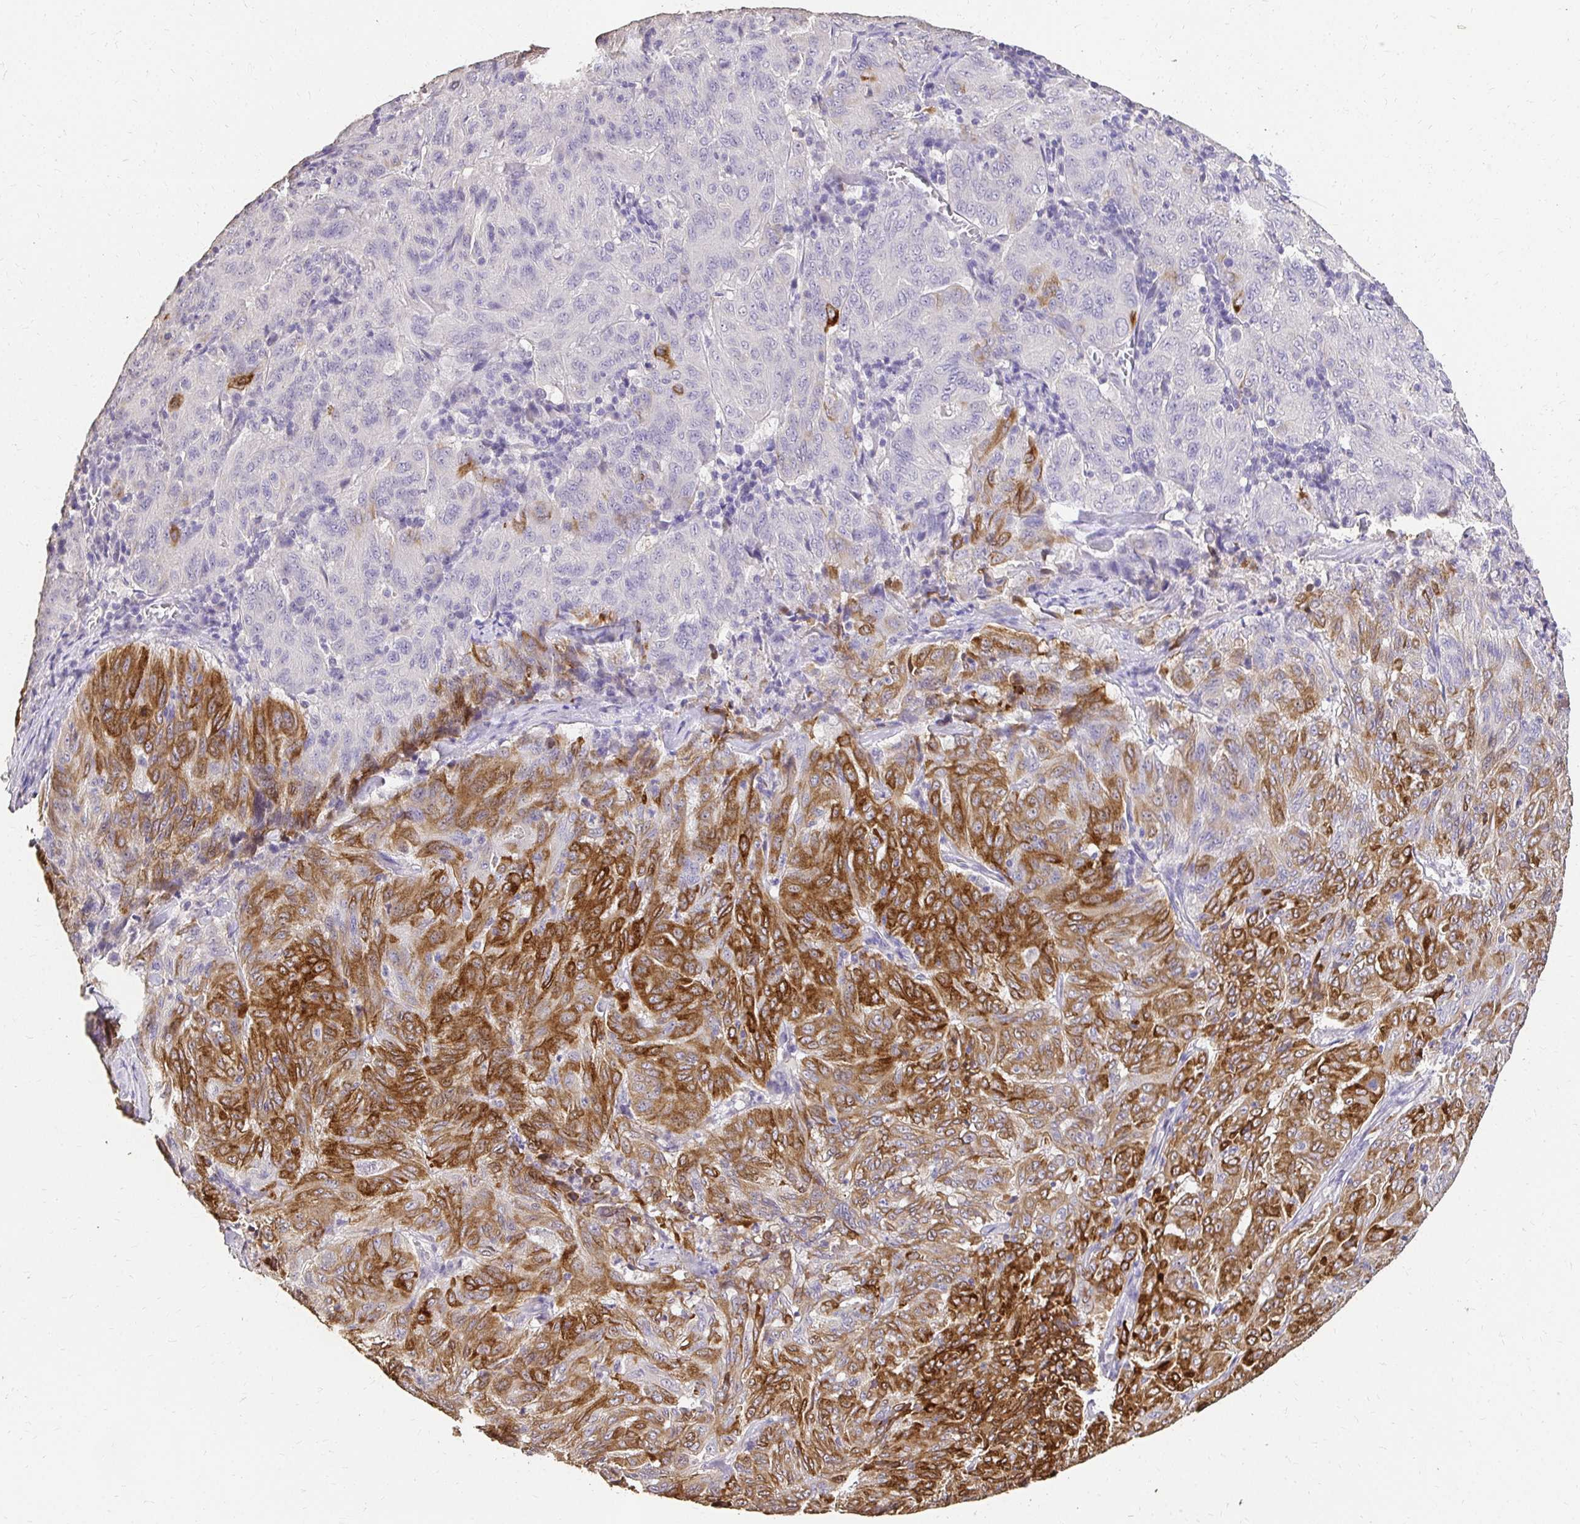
{"staining": {"intensity": "strong", "quantity": "25%-75%", "location": "cytoplasmic/membranous"}, "tissue": "pancreatic cancer", "cell_type": "Tumor cells", "image_type": "cancer", "snomed": [{"axis": "morphology", "description": "Adenocarcinoma, NOS"}, {"axis": "topography", "description": "Pancreas"}], "caption": "A high amount of strong cytoplasmic/membranous positivity is appreciated in about 25%-75% of tumor cells in adenocarcinoma (pancreatic) tissue.", "gene": "UGT1A6", "patient": {"sex": "male", "age": 63}}